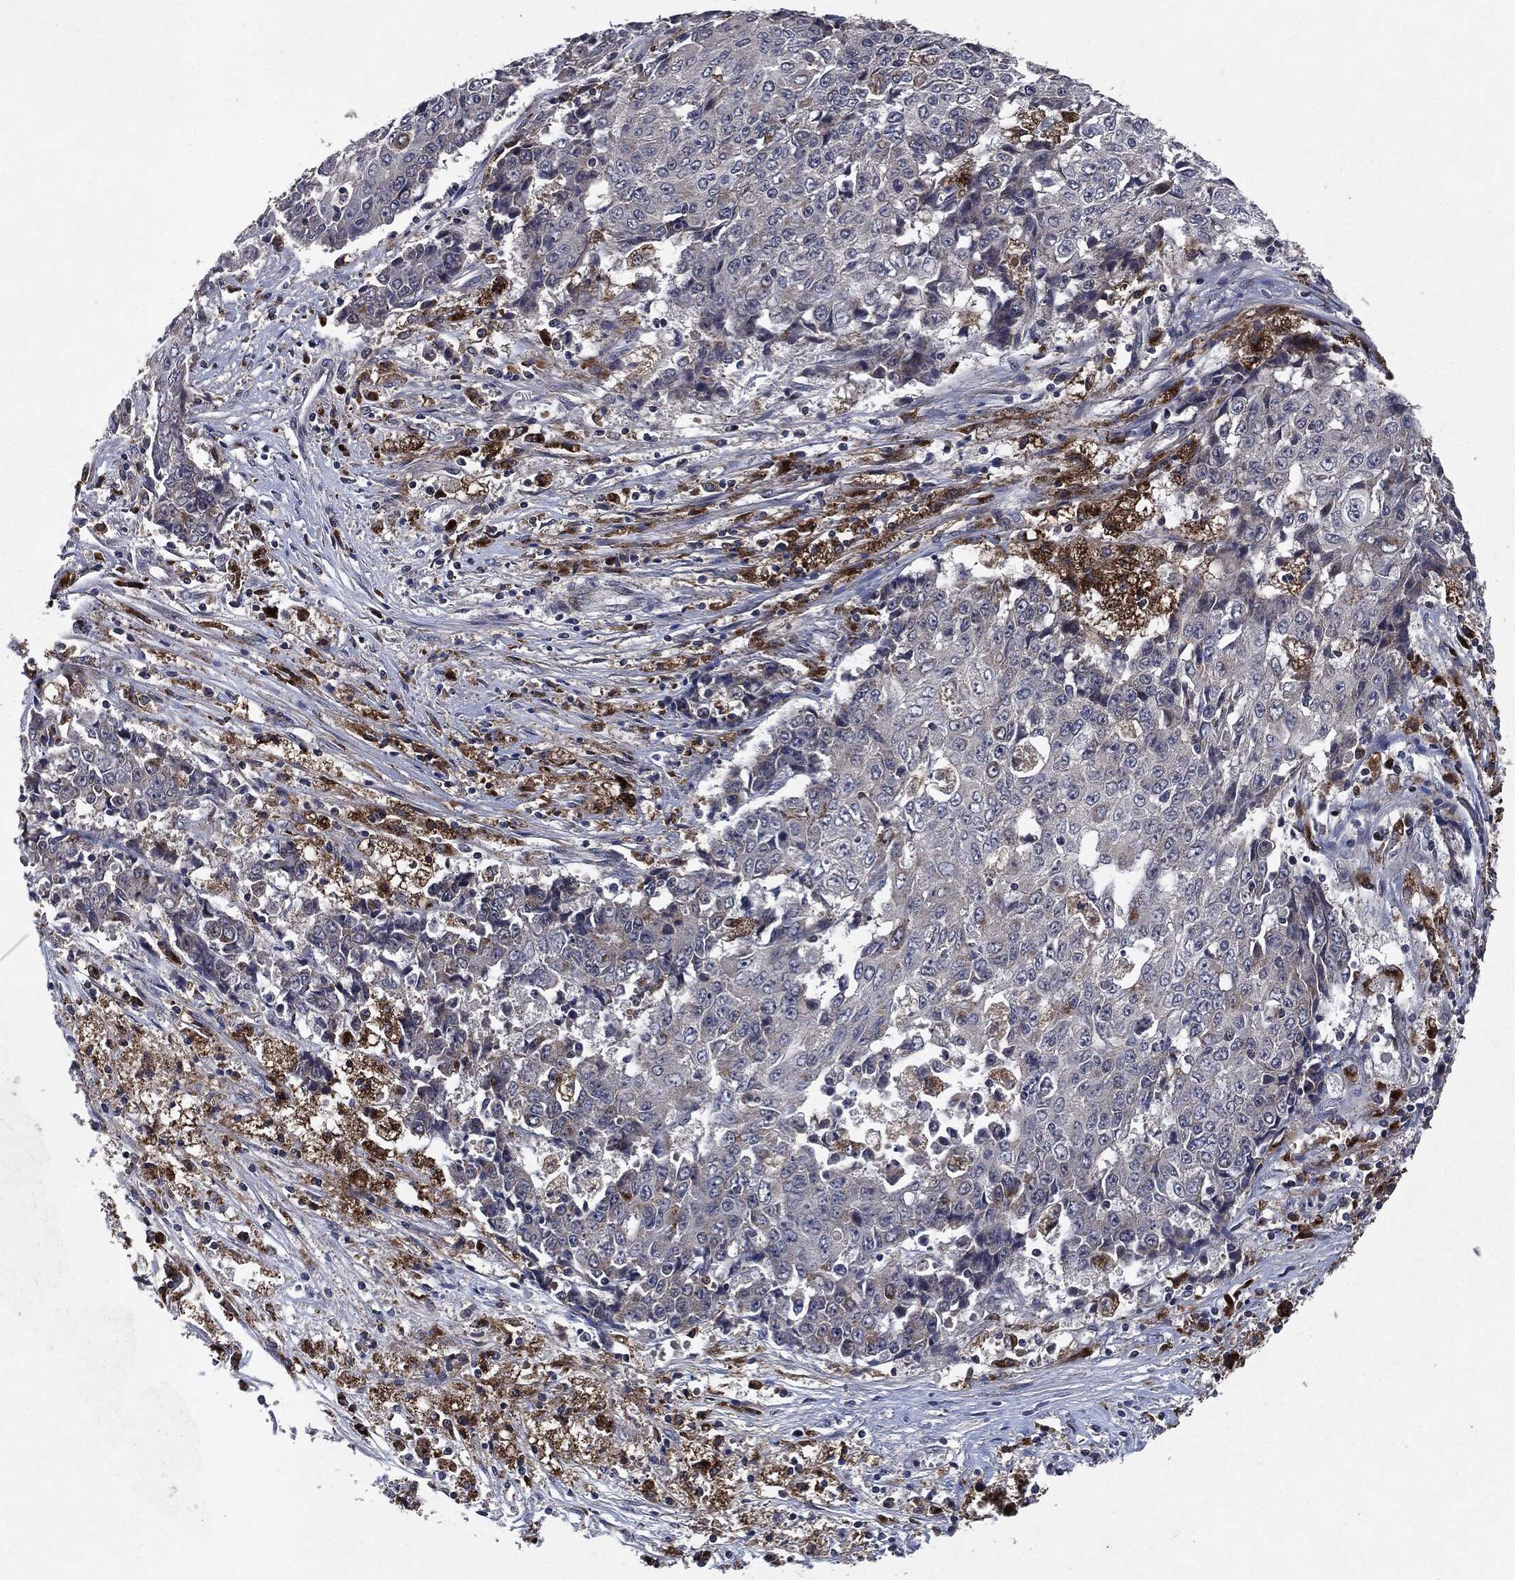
{"staining": {"intensity": "negative", "quantity": "none", "location": "none"}, "tissue": "ovarian cancer", "cell_type": "Tumor cells", "image_type": "cancer", "snomed": [{"axis": "morphology", "description": "Carcinoma, endometroid"}, {"axis": "topography", "description": "Ovary"}], "caption": "Immunohistochemistry image of ovarian cancer stained for a protein (brown), which reveals no expression in tumor cells.", "gene": "SLC31A2", "patient": {"sex": "female", "age": 42}}